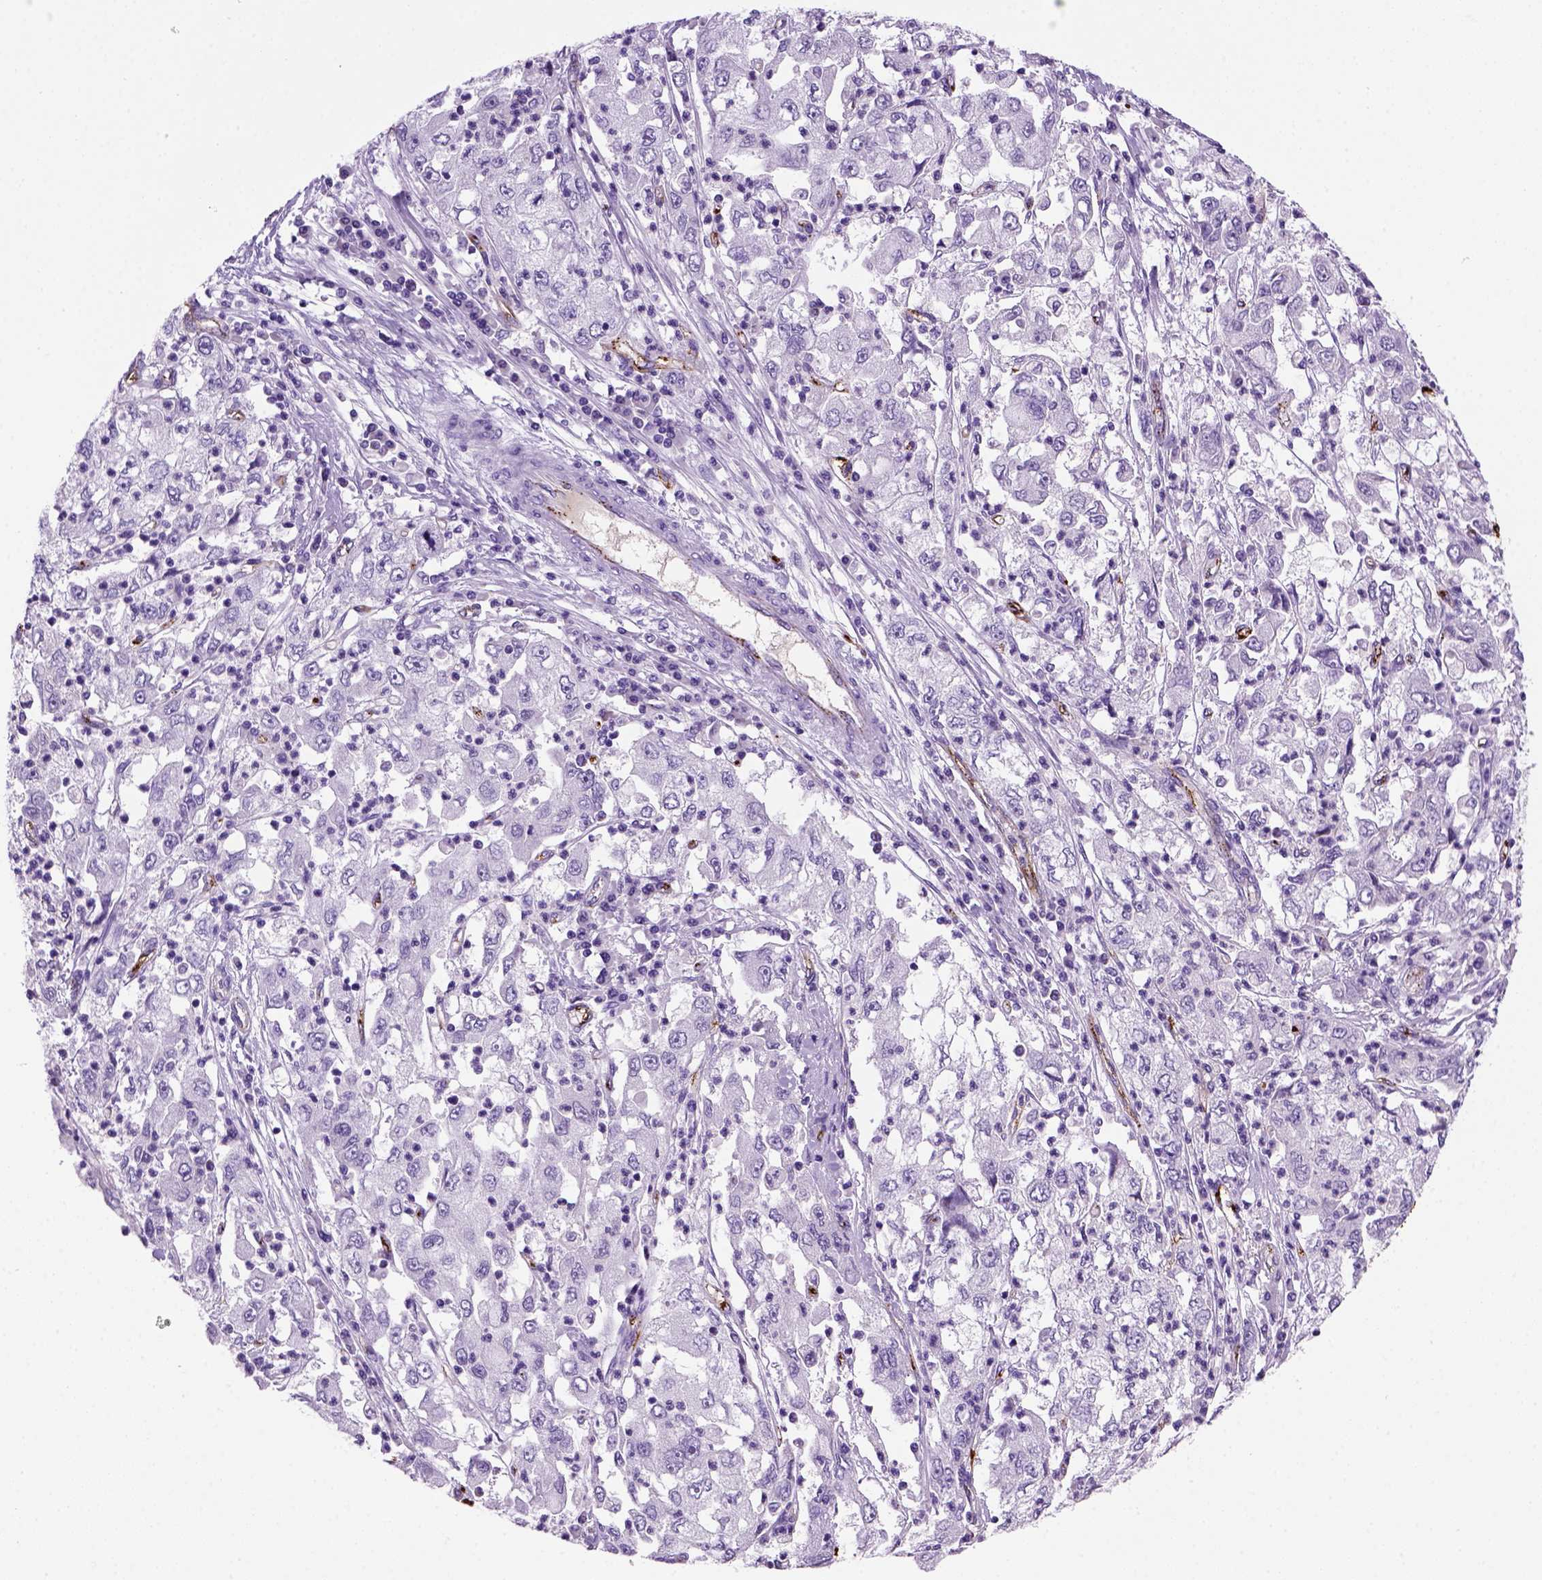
{"staining": {"intensity": "negative", "quantity": "none", "location": "none"}, "tissue": "cervical cancer", "cell_type": "Tumor cells", "image_type": "cancer", "snomed": [{"axis": "morphology", "description": "Squamous cell carcinoma, NOS"}, {"axis": "topography", "description": "Cervix"}], "caption": "A photomicrograph of cervical cancer stained for a protein exhibits no brown staining in tumor cells.", "gene": "VWF", "patient": {"sex": "female", "age": 36}}